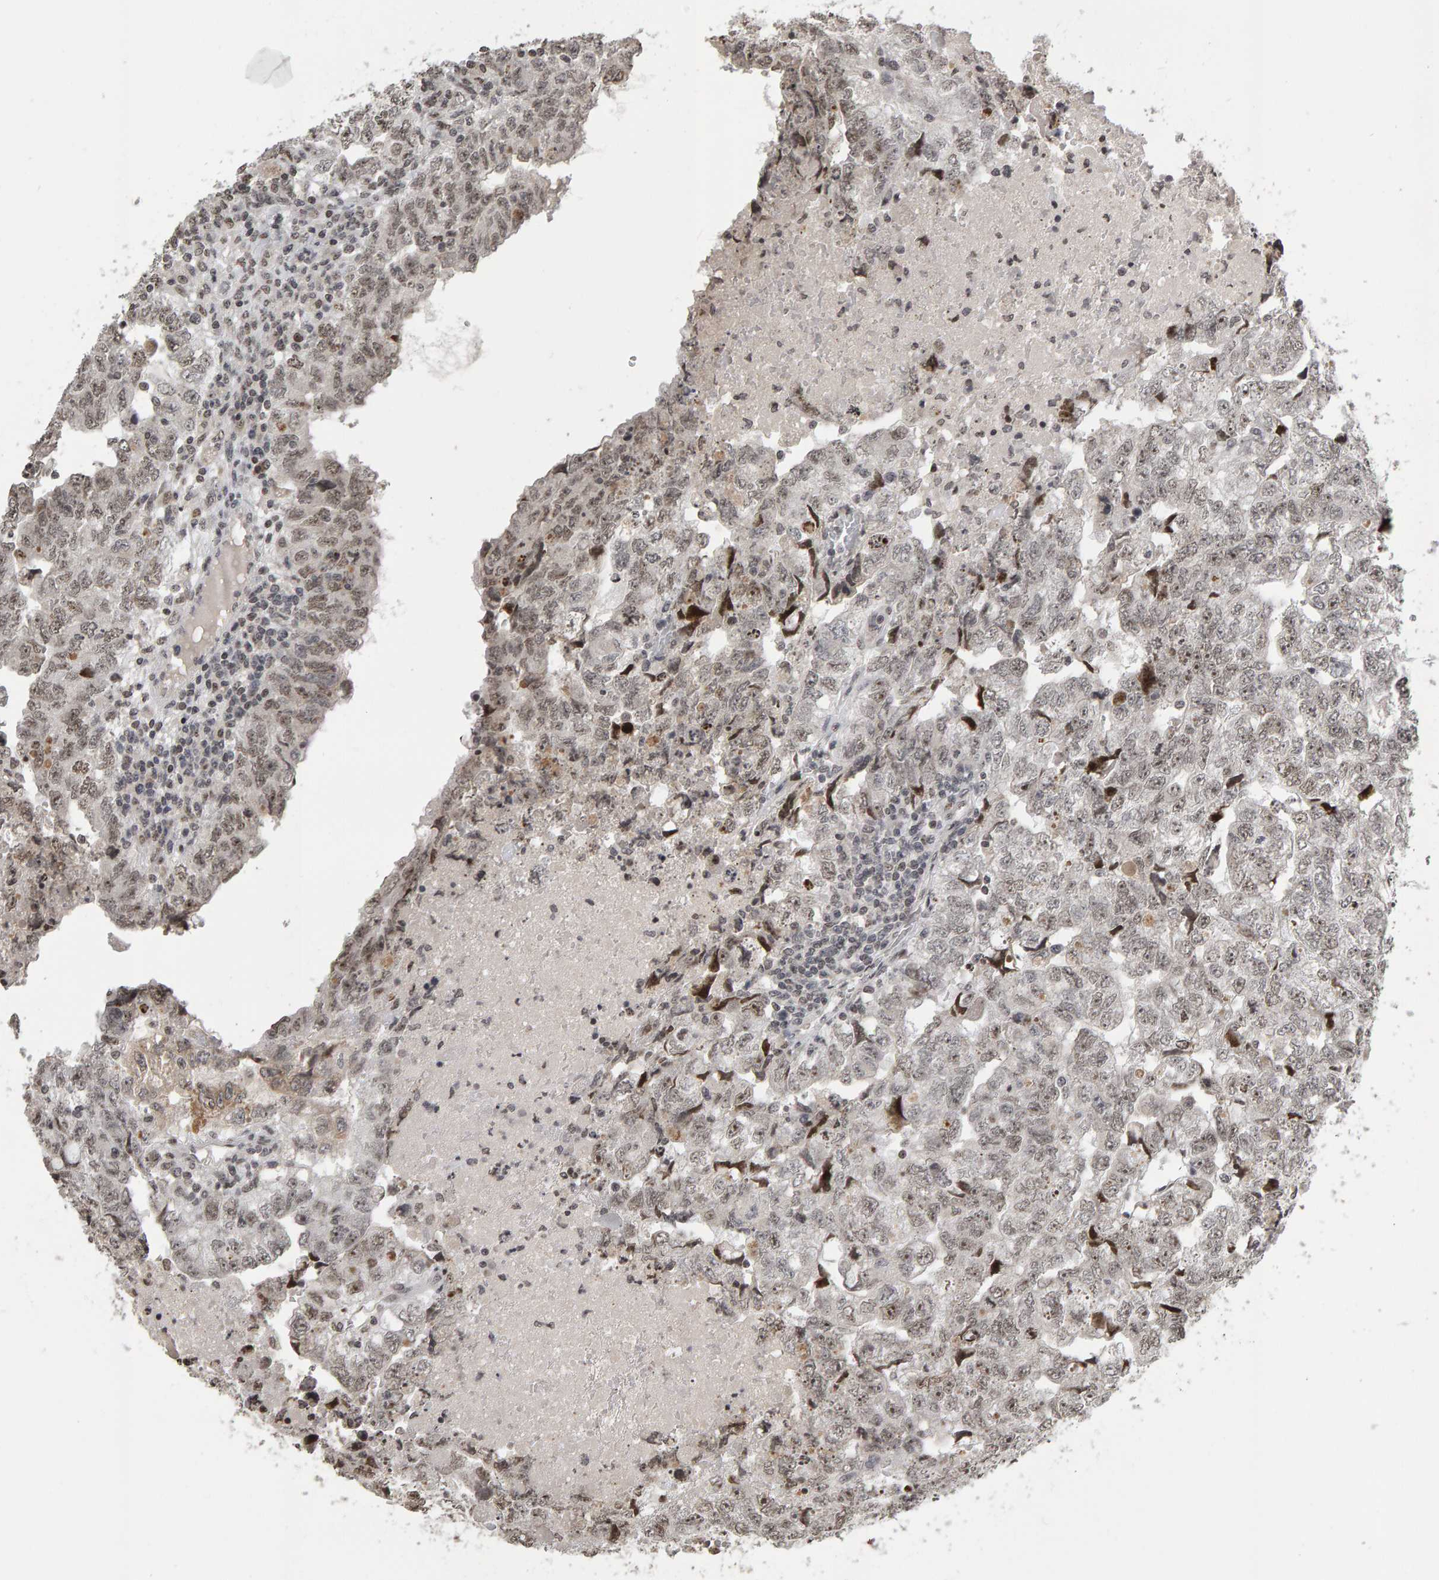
{"staining": {"intensity": "weak", "quantity": ">75%", "location": "nuclear"}, "tissue": "testis cancer", "cell_type": "Tumor cells", "image_type": "cancer", "snomed": [{"axis": "morphology", "description": "Carcinoma, Embryonal, NOS"}, {"axis": "topography", "description": "Testis"}], "caption": "An IHC histopathology image of tumor tissue is shown. Protein staining in brown labels weak nuclear positivity in testis cancer (embryonal carcinoma) within tumor cells. Using DAB (brown) and hematoxylin (blue) stains, captured at high magnification using brightfield microscopy.", "gene": "TRAM1", "patient": {"sex": "male", "age": 36}}